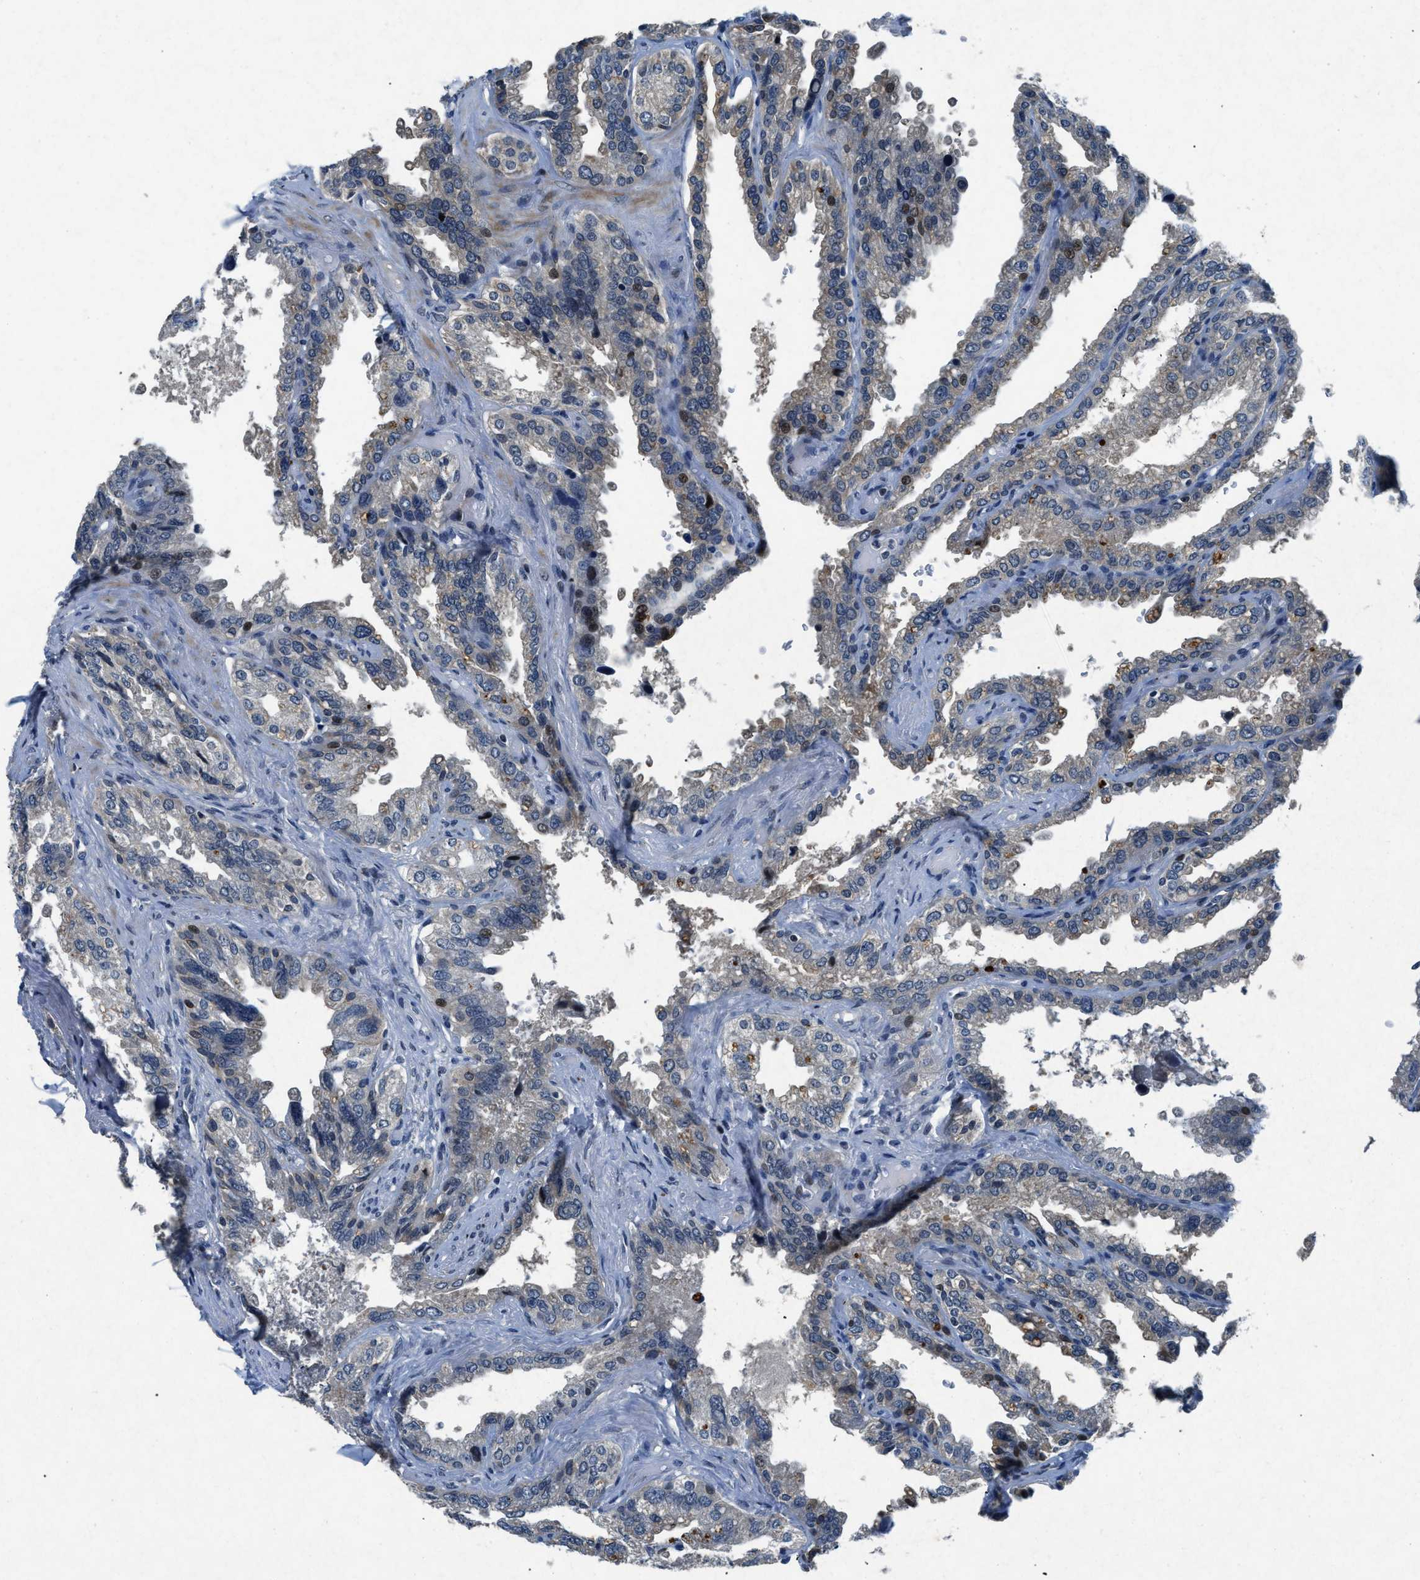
{"staining": {"intensity": "weak", "quantity": "<25%", "location": "nuclear"}, "tissue": "seminal vesicle", "cell_type": "Glandular cells", "image_type": "normal", "snomed": [{"axis": "morphology", "description": "Normal tissue, NOS"}, {"axis": "topography", "description": "Seminal veicle"}], "caption": "A high-resolution photomicrograph shows immunohistochemistry (IHC) staining of normal seminal vesicle, which reveals no significant expression in glandular cells.", "gene": "PHLDA1", "patient": {"sex": "male", "age": 68}}